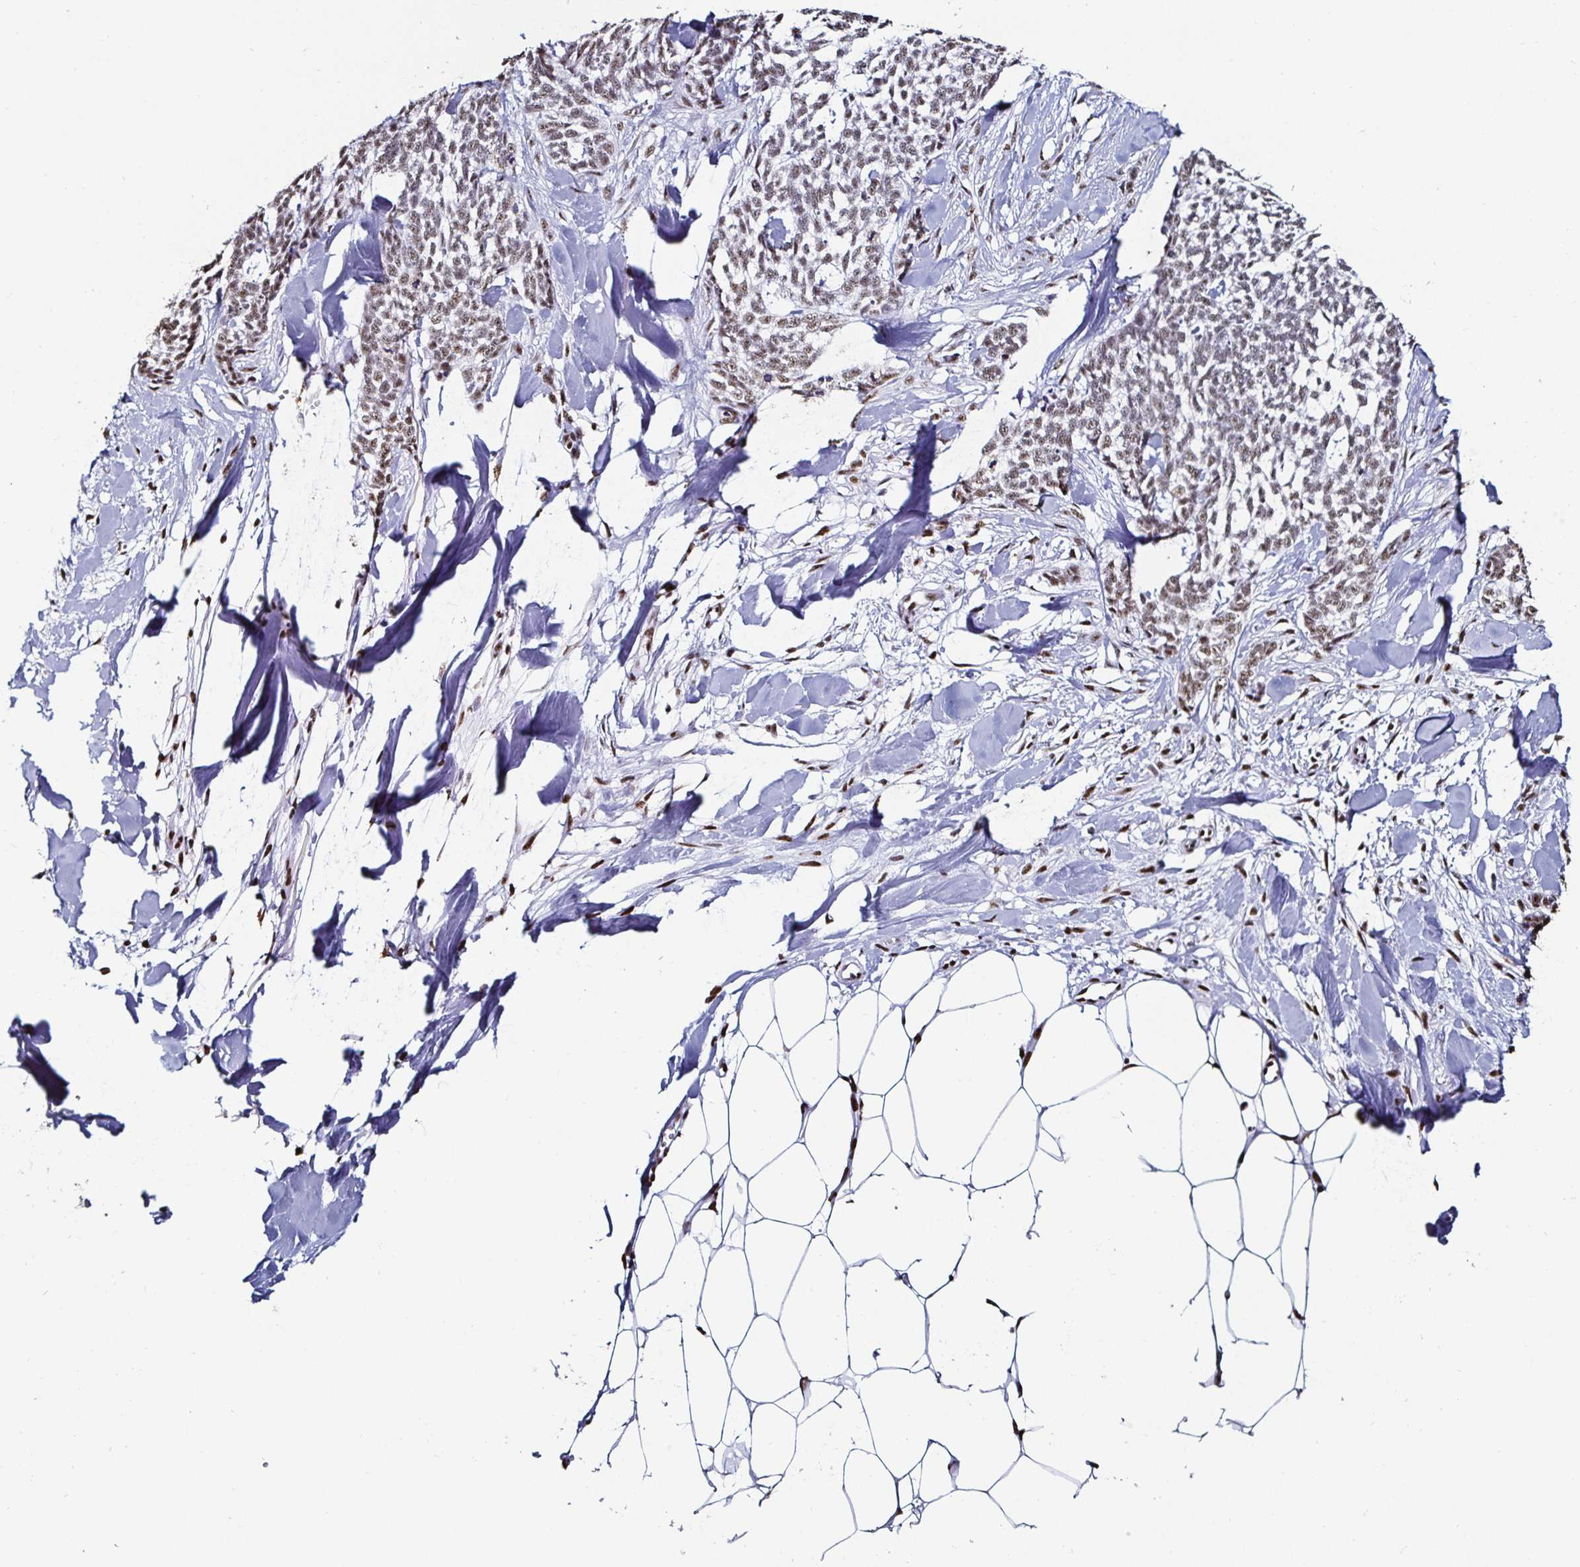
{"staining": {"intensity": "weak", "quantity": ">75%", "location": "nuclear"}, "tissue": "skin cancer", "cell_type": "Tumor cells", "image_type": "cancer", "snomed": [{"axis": "morphology", "description": "Basal cell carcinoma"}, {"axis": "topography", "description": "Skin"}], "caption": "Weak nuclear positivity for a protein is identified in about >75% of tumor cells of skin cancer (basal cell carcinoma) using IHC.", "gene": "DDX39B", "patient": {"sex": "female", "age": 59}}